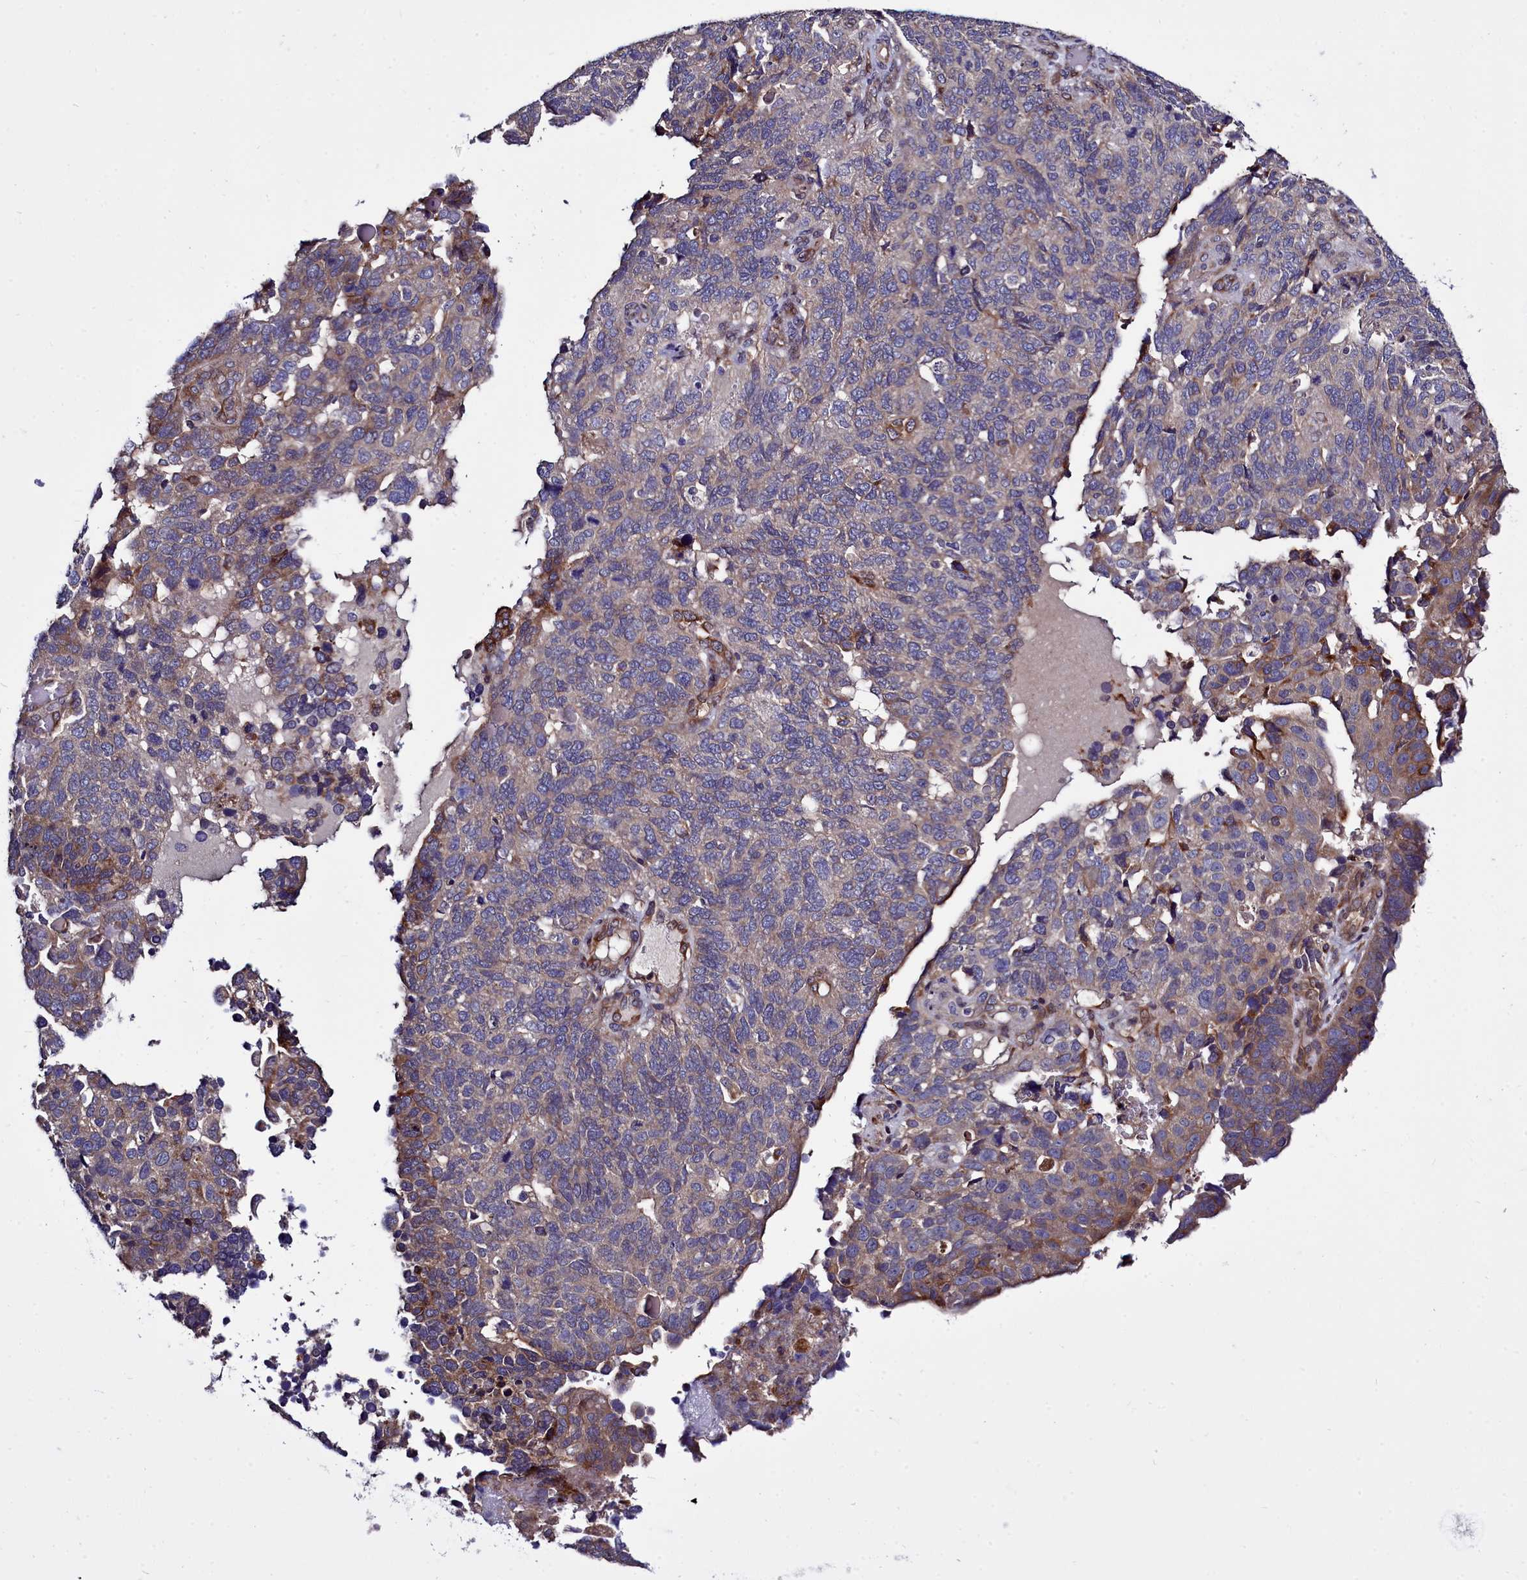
{"staining": {"intensity": "moderate", "quantity": "<25%", "location": "cytoplasmic/membranous"}, "tissue": "endometrial cancer", "cell_type": "Tumor cells", "image_type": "cancer", "snomed": [{"axis": "morphology", "description": "Adenocarcinoma, NOS"}, {"axis": "topography", "description": "Endometrium"}], "caption": "Endometrial cancer (adenocarcinoma) stained for a protein (brown) exhibits moderate cytoplasmic/membranous positive positivity in about <25% of tumor cells.", "gene": "RAPGEF4", "patient": {"sex": "female", "age": 66}}